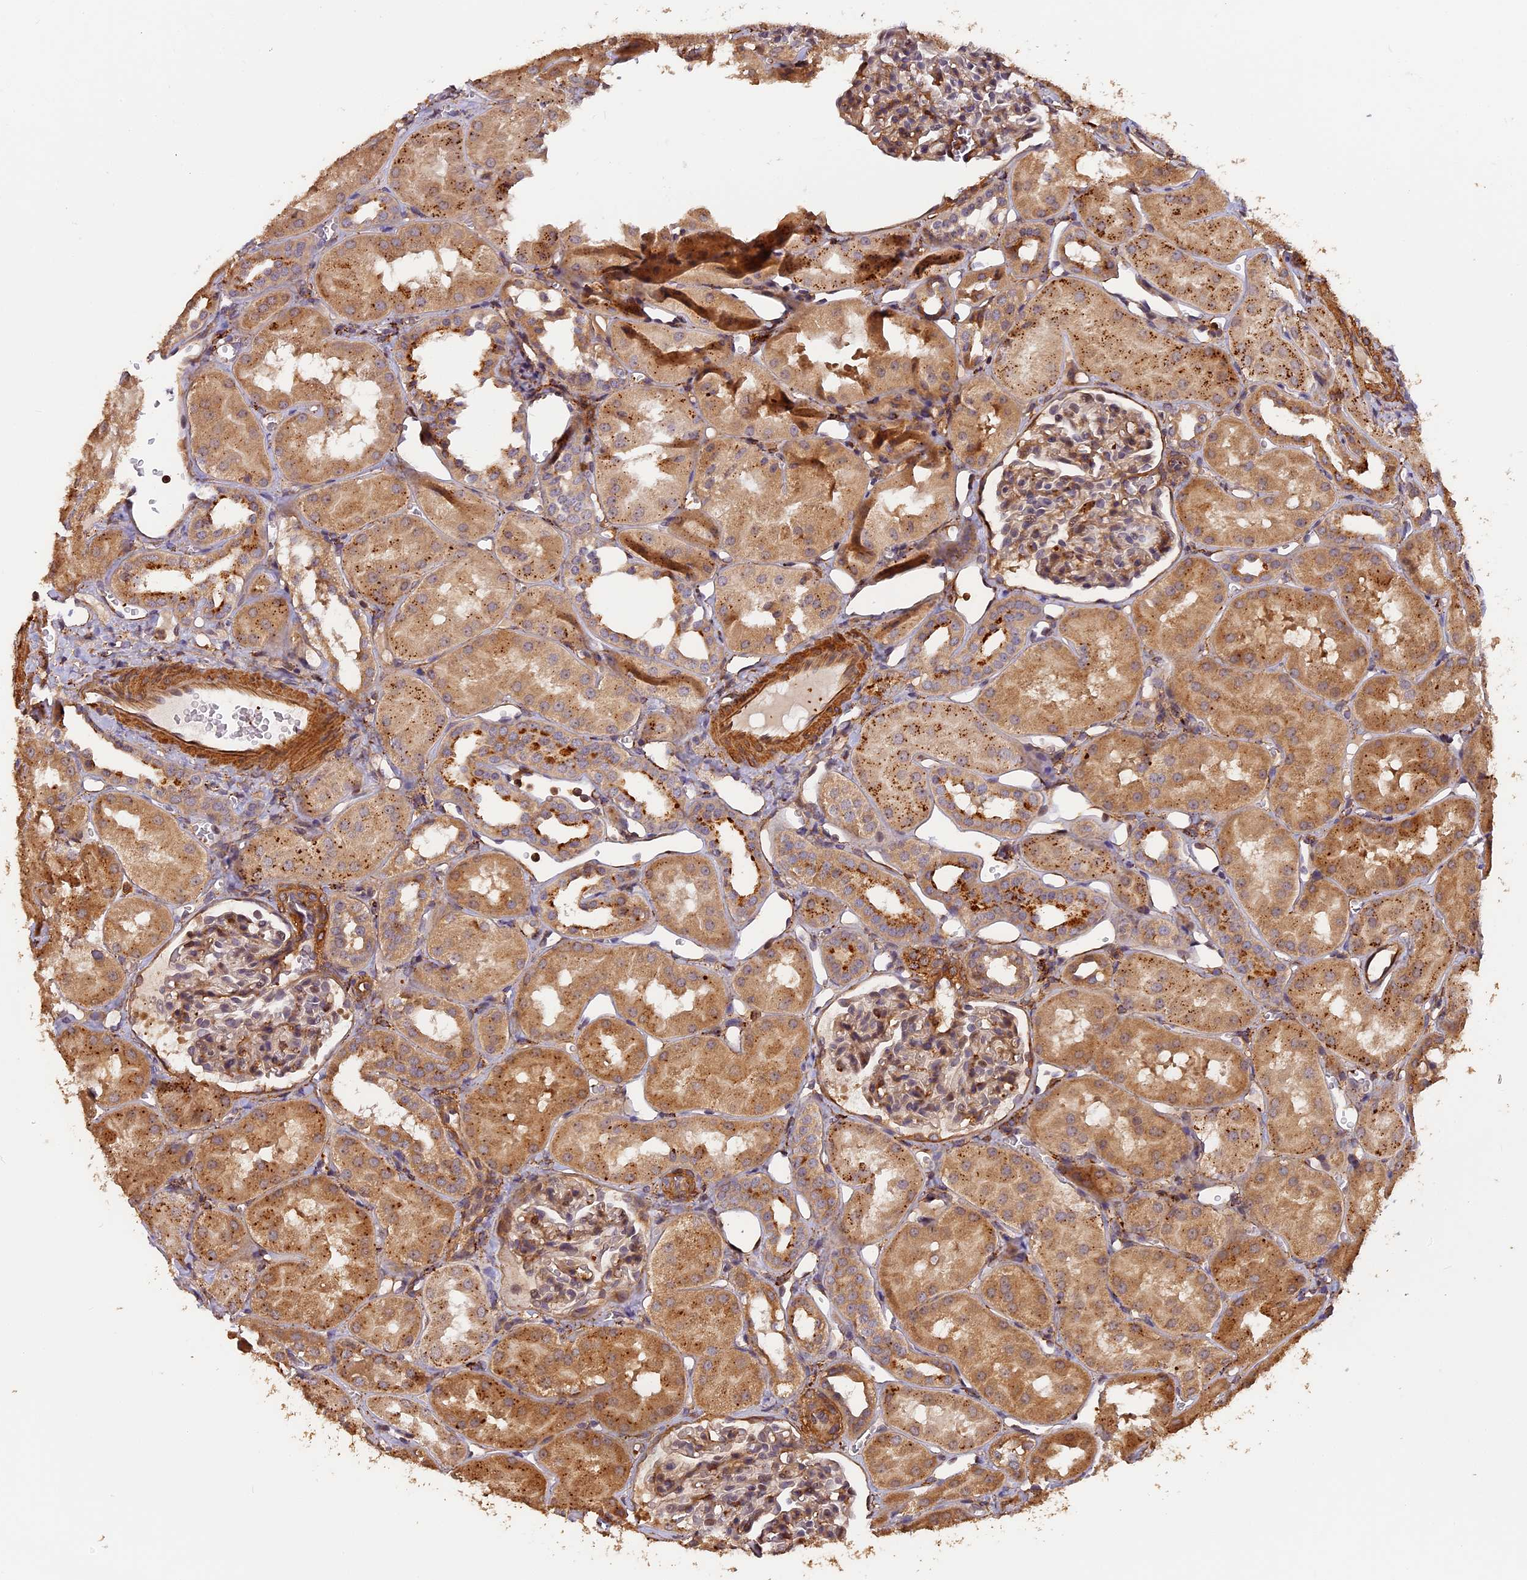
{"staining": {"intensity": "moderate", "quantity": ">75%", "location": "cytoplasmic/membranous"}, "tissue": "kidney", "cell_type": "Cells in glomeruli", "image_type": "normal", "snomed": [{"axis": "morphology", "description": "Normal tissue, NOS"}, {"axis": "topography", "description": "Kidney"}, {"axis": "topography", "description": "Urinary bladder"}], "caption": "A micrograph of human kidney stained for a protein reveals moderate cytoplasmic/membranous brown staining in cells in glomeruli. The protein of interest is shown in brown color, while the nuclei are stained blue.", "gene": "MMP15", "patient": {"sex": "male", "age": 16}}